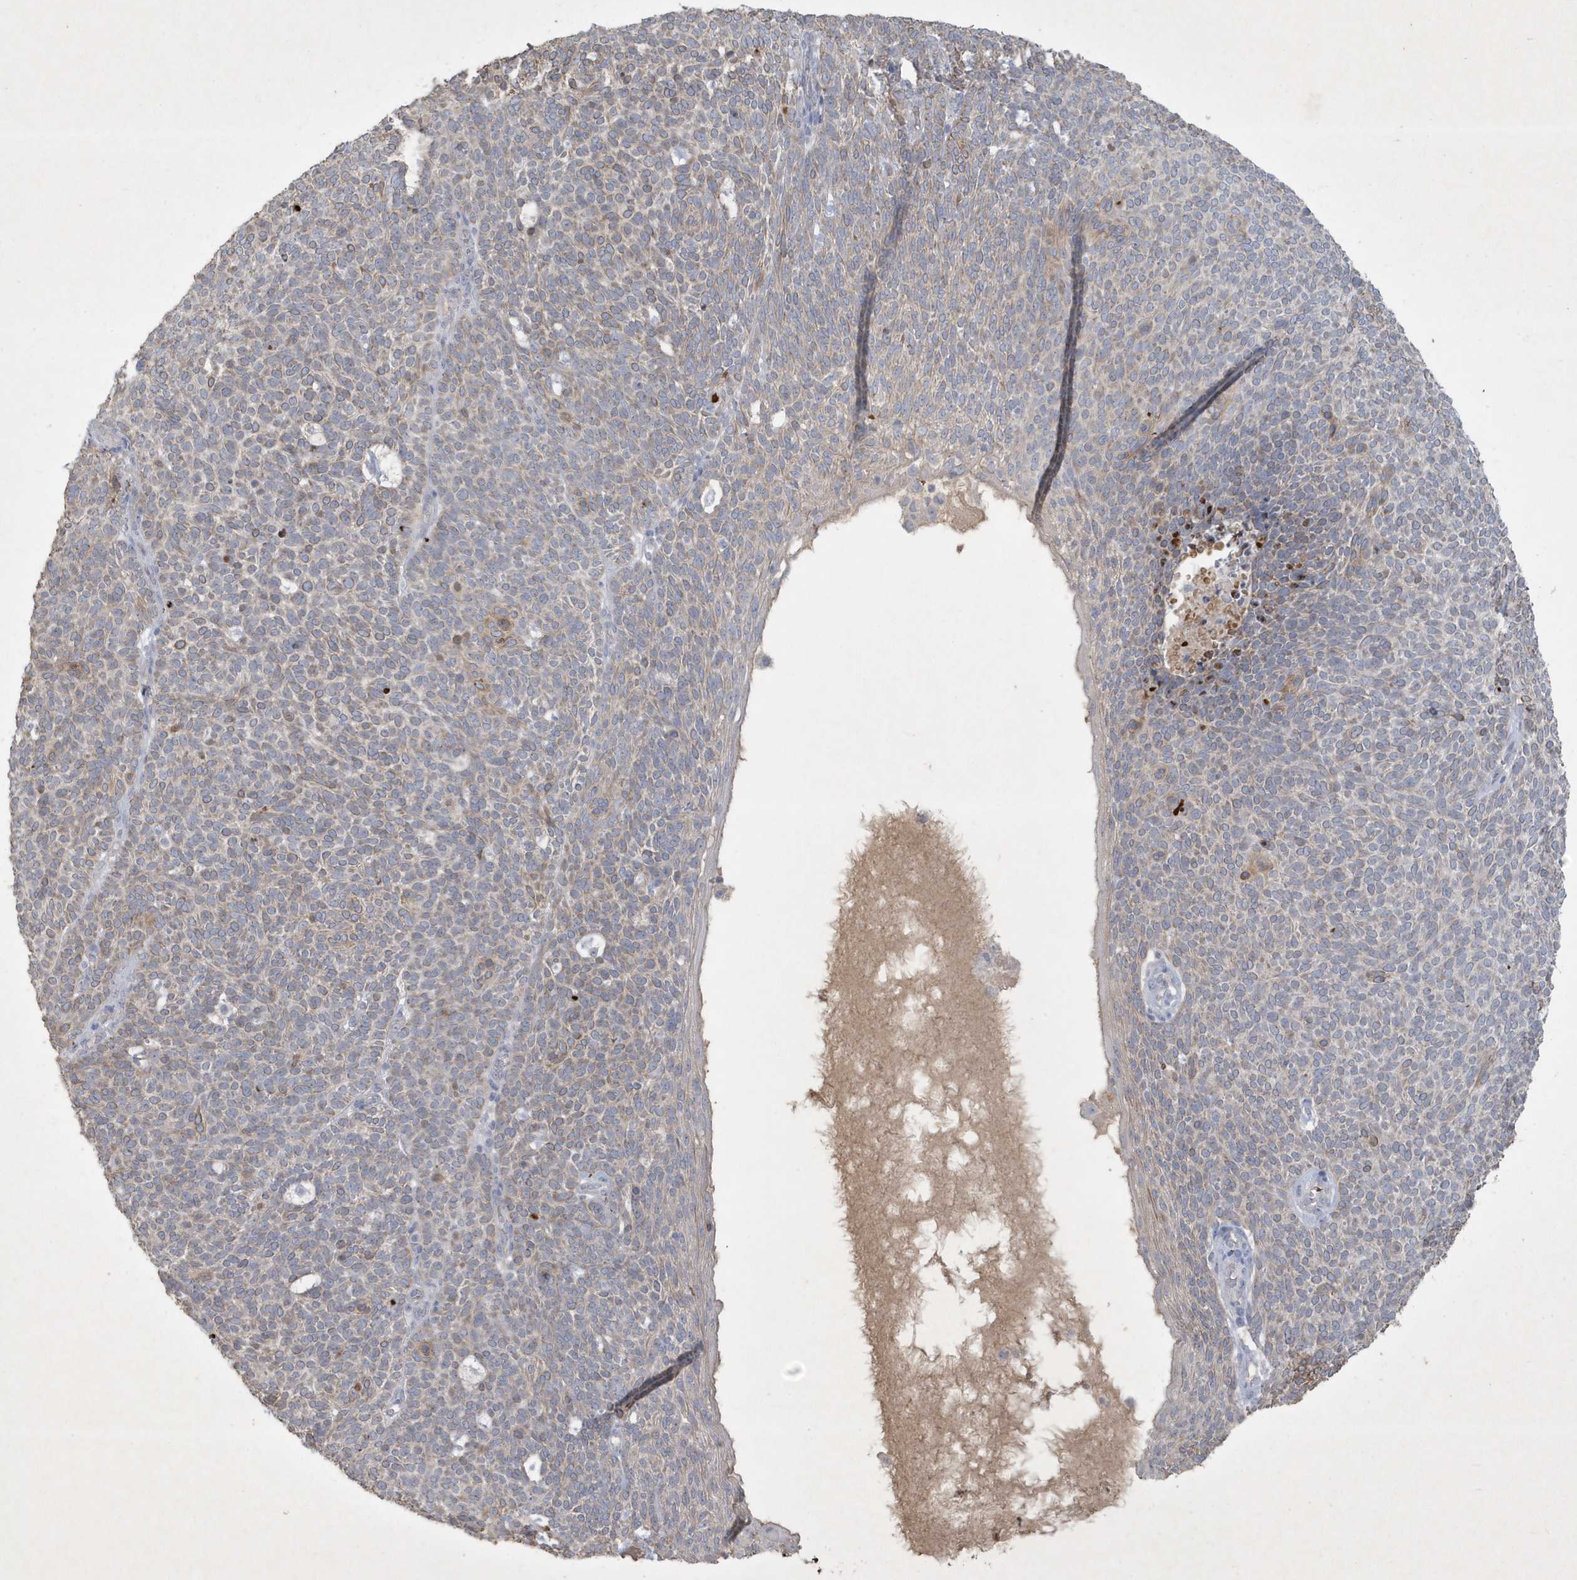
{"staining": {"intensity": "weak", "quantity": "<25%", "location": "cytoplasmic/membranous"}, "tissue": "skin cancer", "cell_type": "Tumor cells", "image_type": "cancer", "snomed": [{"axis": "morphology", "description": "Squamous cell carcinoma, NOS"}, {"axis": "topography", "description": "Skin"}], "caption": "Immunohistochemistry (IHC) of skin squamous cell carcinoma exhibits no positivity in tumor cells.", "gene": "CCDC24", "patient": {"sex": "female", "age": 90}}